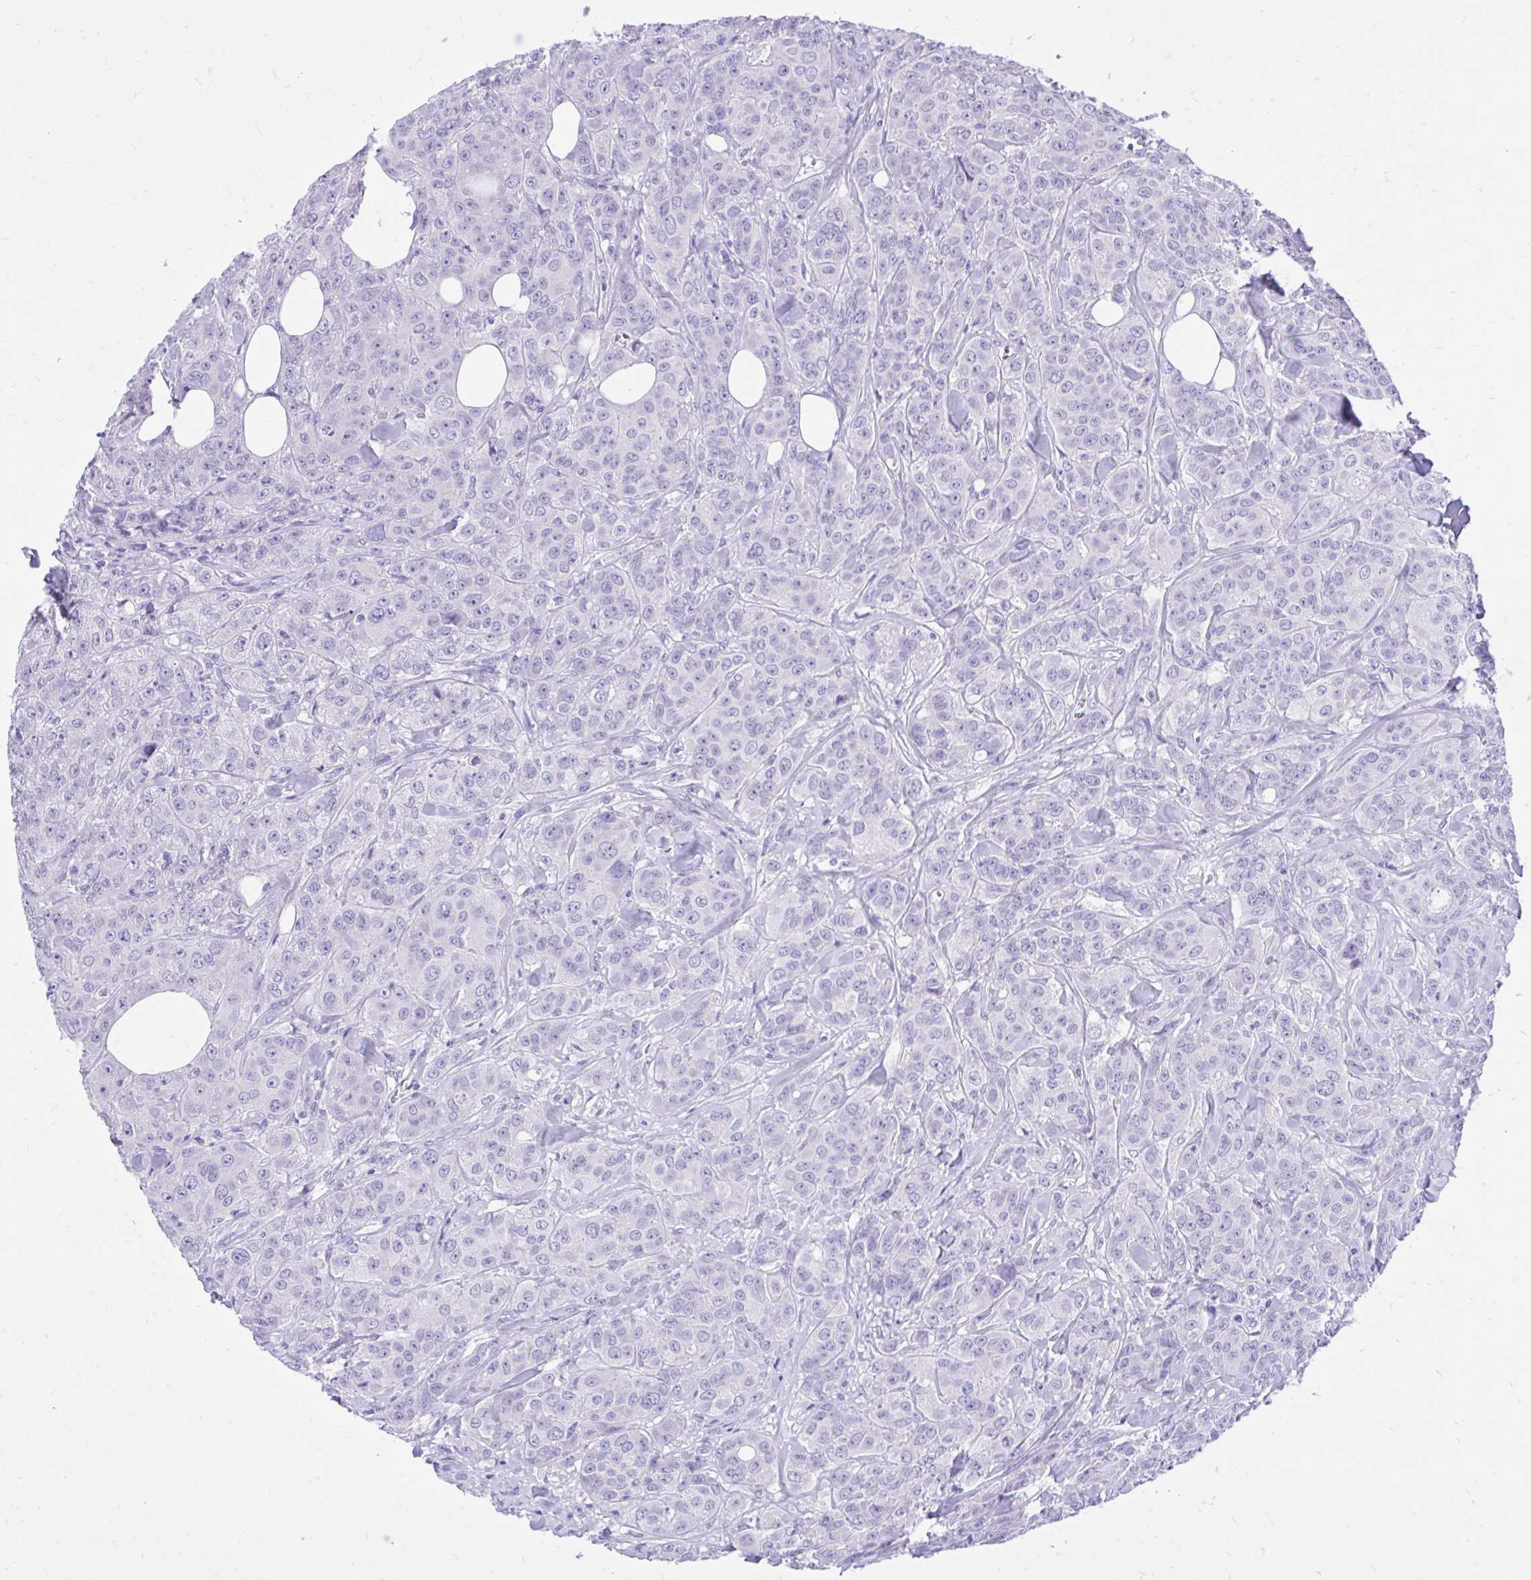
{"staining": {"intensity": "negative", "quantity": "none", "location": "none"}, "tissue": "breast cancer", "cell_type": "Tumor cells", "image_type": "cancer", "snomed": [{"axis": "morphology", "description": "Normal tissue, NOS"}, {"axis": "morphology", "description": "Duct carcinoma"}, {"axis": "topography", "description": "Breast"}], "caption": "Immunohistochemistry of human breast cancer (intraductal carcinoma) displays no positivity in tumor cells.", "gene": "MON1A", "patient": {"sex": "female", "age": 43}}